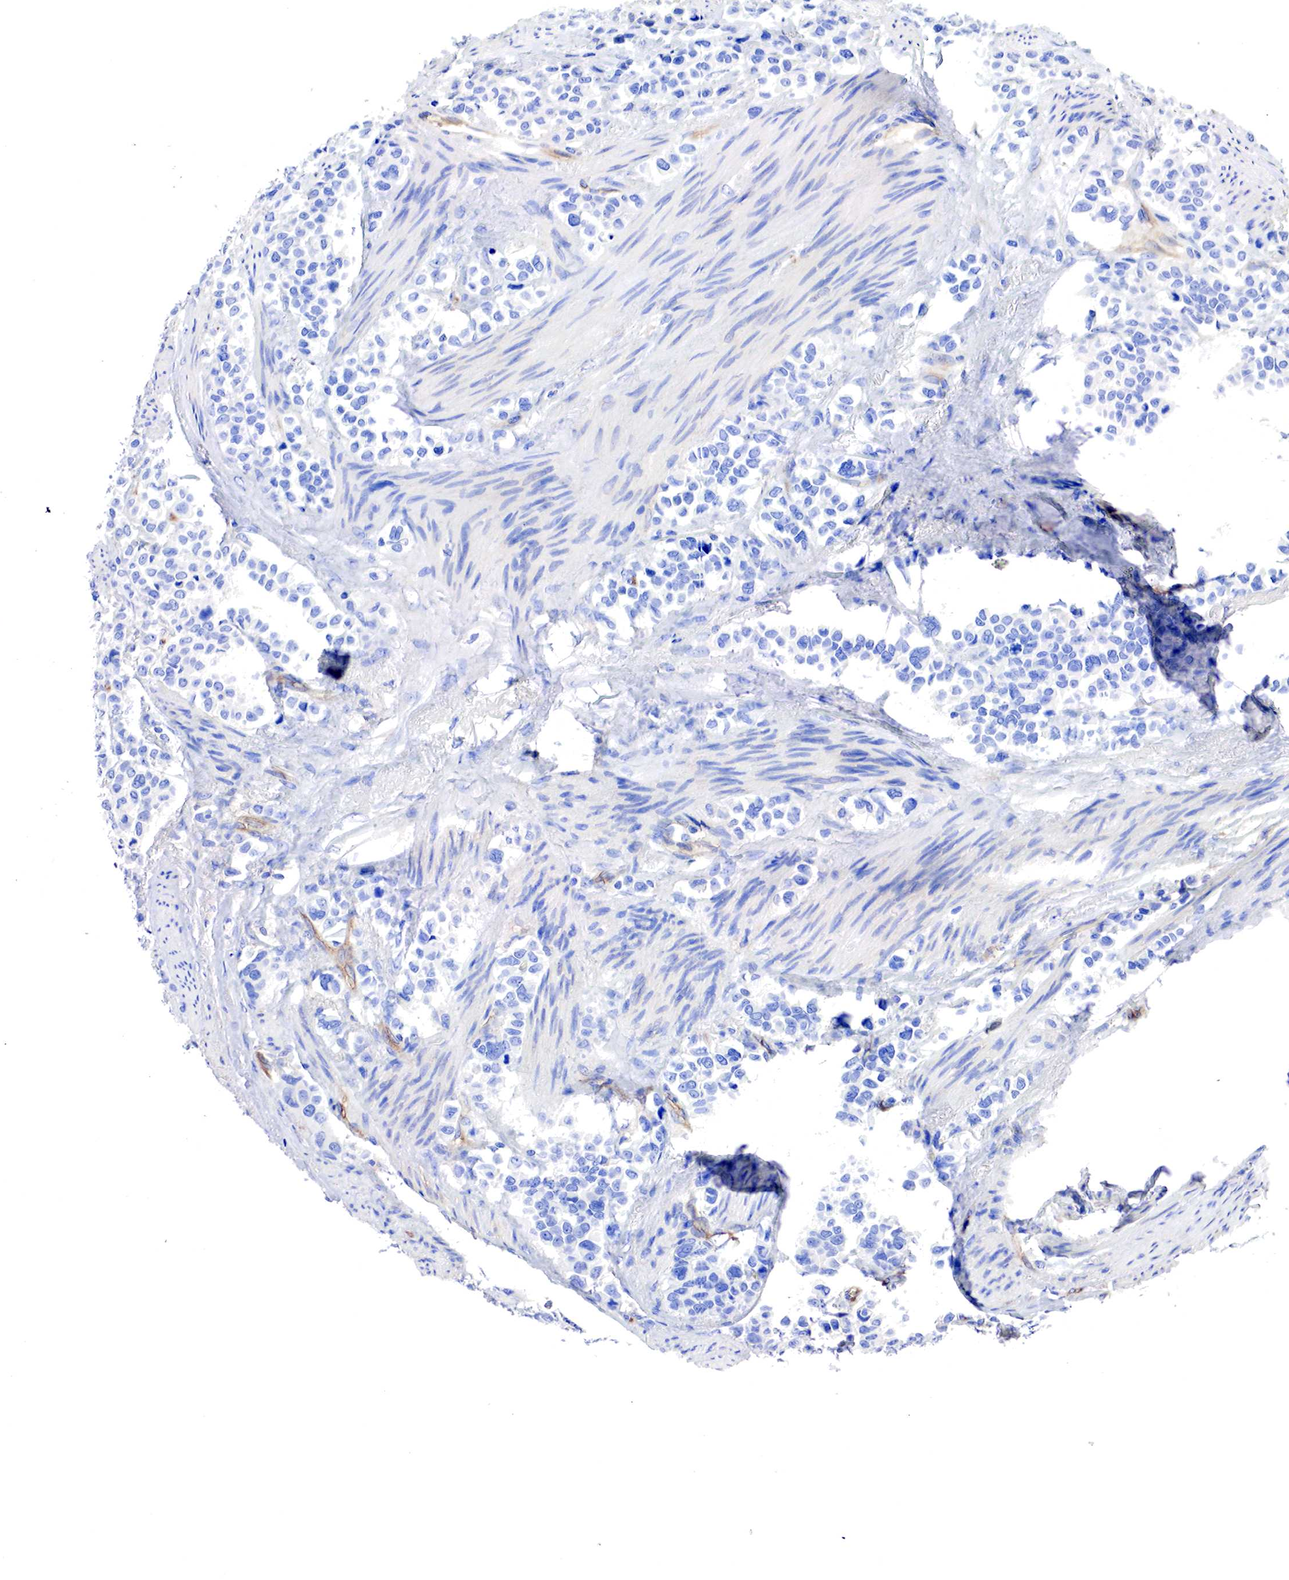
{"staining": {"intensity": "negative", "quantity": "none", "location": "none"}, "tissue": "stomach cancer", "cell_type": "Tumor cells", "image_type": "cancer", "snomed": [{"axis": "morphology", "description": "Adenocarcinoma, NOS"}, {"axis": "topography", "description": "Stomach, upper"}], "caption": "Stomach adenocarcinoma stained for a protein using IHC exhibits no staining tumor cells.", "gene": "RDX", "patient": {"sex": "male", "age": 71}}